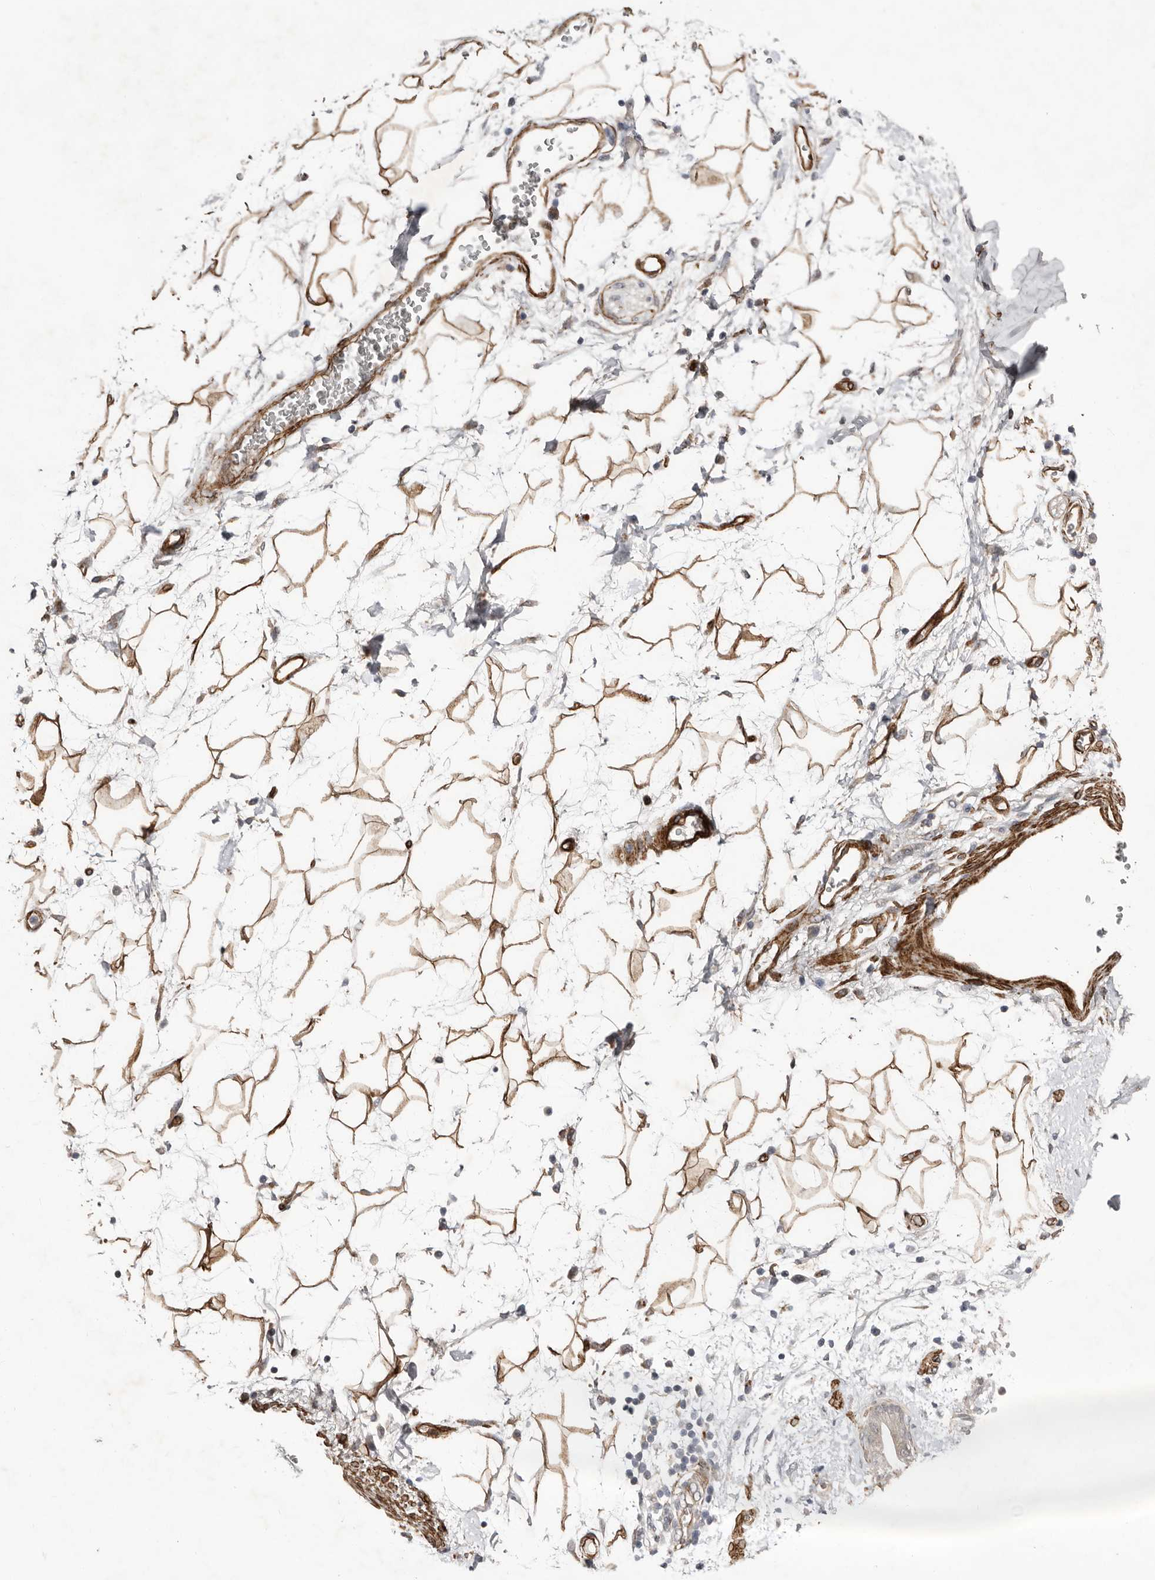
{"staining": {"intensity": "moderate", "quantity": ">75%", "location": "cytoplasmic/membranous"}, "tissue": "adipose tissue", "cell_type": "Adipocytes", "image_type": "normal", "snomed": [{"axis": "morphology", "description": "Normal tissue, NOS"}, {"axis": "morphology", "description": "Adenocarcinoma, NOS"}, {"axis": "topography", "description": "Duodenum"}, {"axis": "topography", "description": "Peripheral nerve tissue"}], "caption": "Protein staining demonstrates moderate cytoplasmic/membranous staining in approximately >75% of adipocytes in normal adipose tissue.", "gene": "RANBP17", "patient": {"sex": "female", "age": 60}}